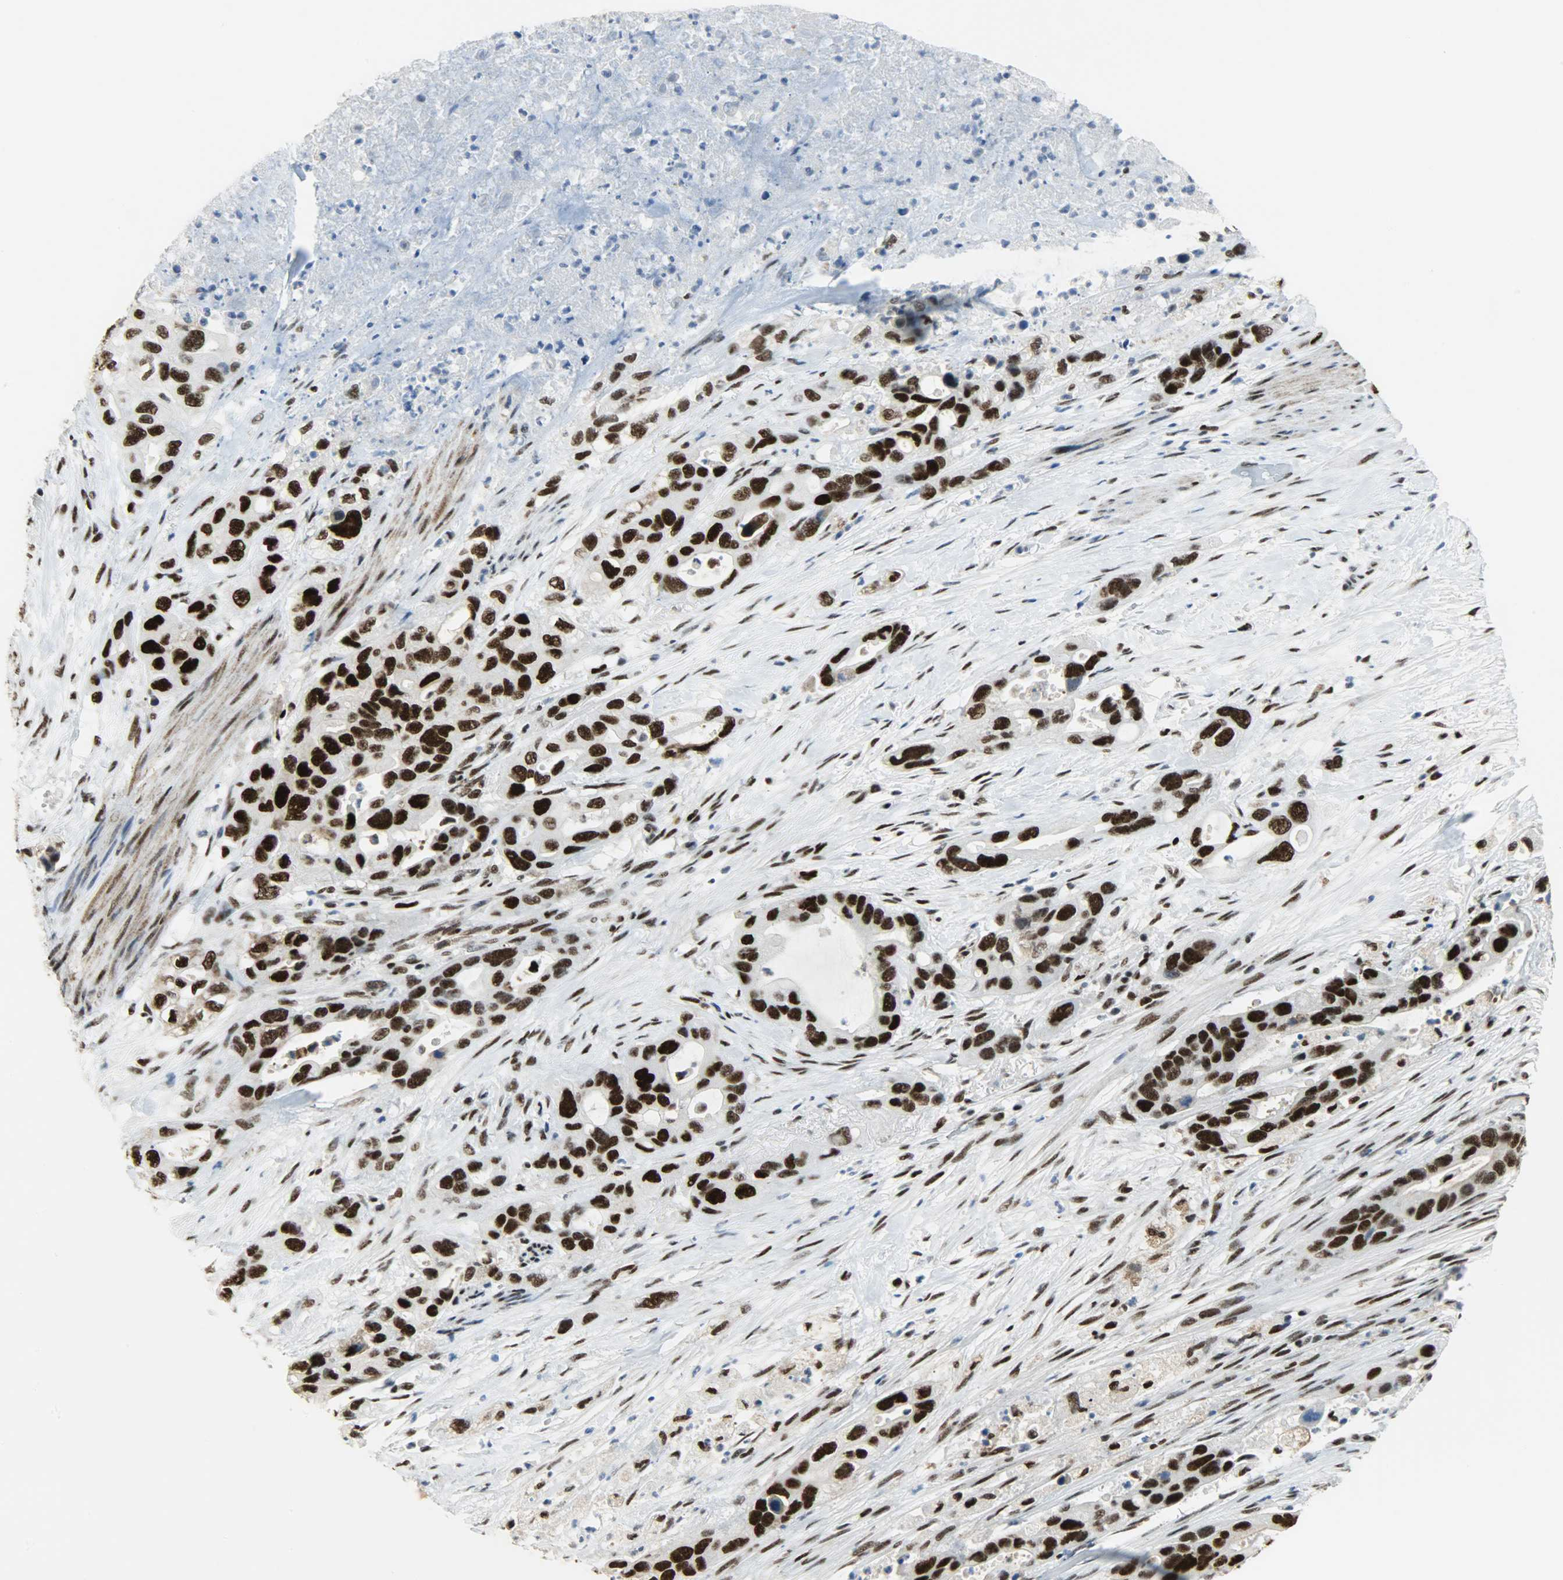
{"staining": {"intensity": "strong", "quantity": ">75%", "location": "nuclear"}, "tissue": "pancreatic cancer", "cell_type": "Tumor cells", "image_type": "cancer", "snomed": [{"axis": "morphology", "description": "Adenocarcinoma, NOS"}, {"axis": "topography", "description": "Pancreas"}], "caption": "Pancreatic cancer stained with a protein marker demonstrates strong staining in tumor cells.", "gene": "SSB", "patient": {"sex": "female", "age": 71}}